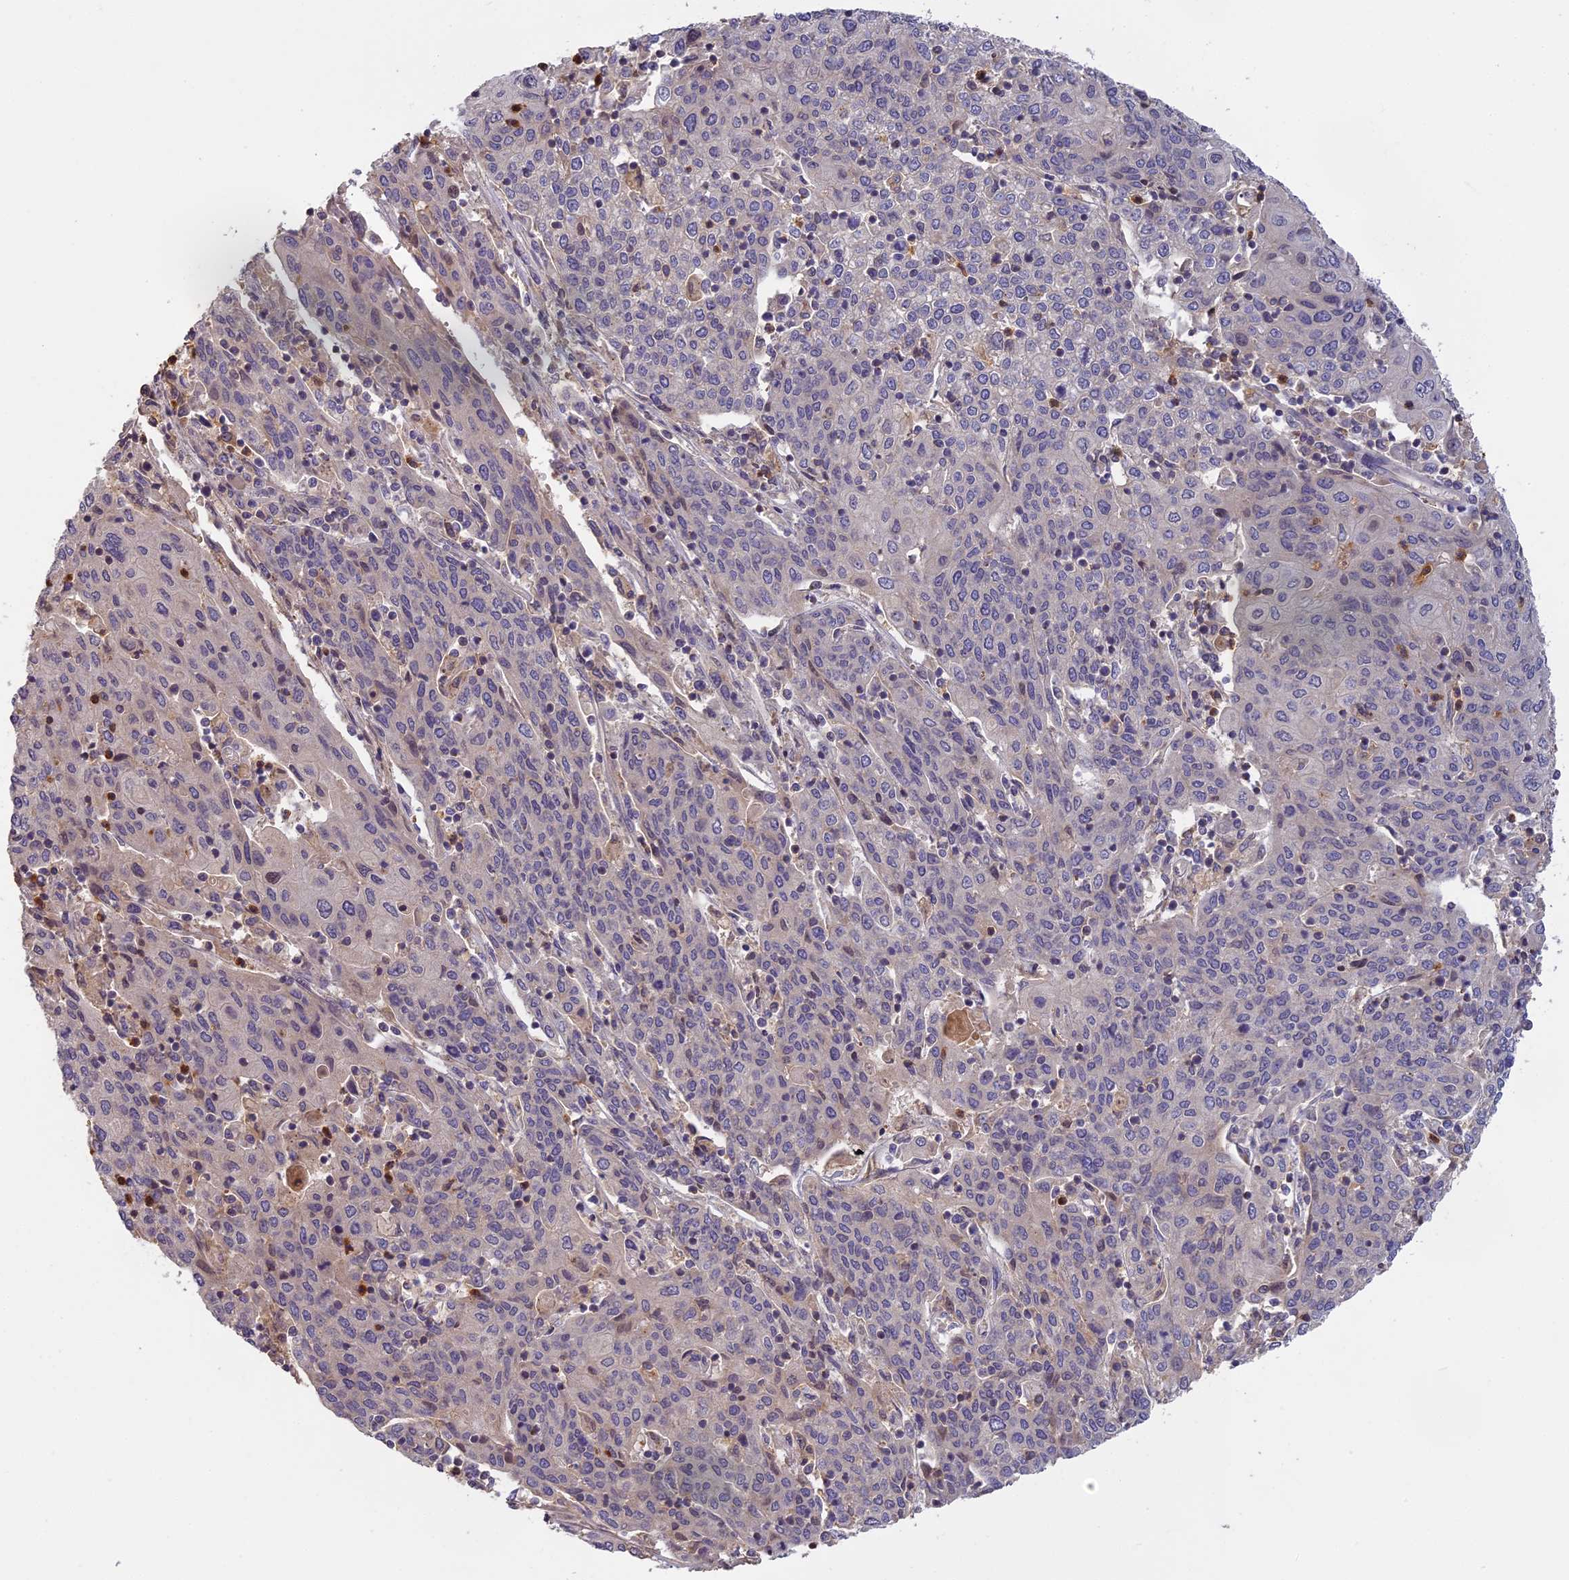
{"staining": {"intensity": "negative", "quantity": "none", "location": "none"}, "tissue": "cervical cancer", "cell_type": "Tumor cells", "image_type": "cancer", "snomed": [{"axis": "morphology", "description": "Squamous cell carcinoma, NOS"}, {"axis": "topography", "description": "Cervix"}], "caption": "Tumor cells are negative for brown protein staining in squamous cell carcinoma (cervical). (Immunohistochemistry, brightfield microscopy, high magnification).", "gene": "AP4E1", "patient": {"sex": "female", "age": 67}}